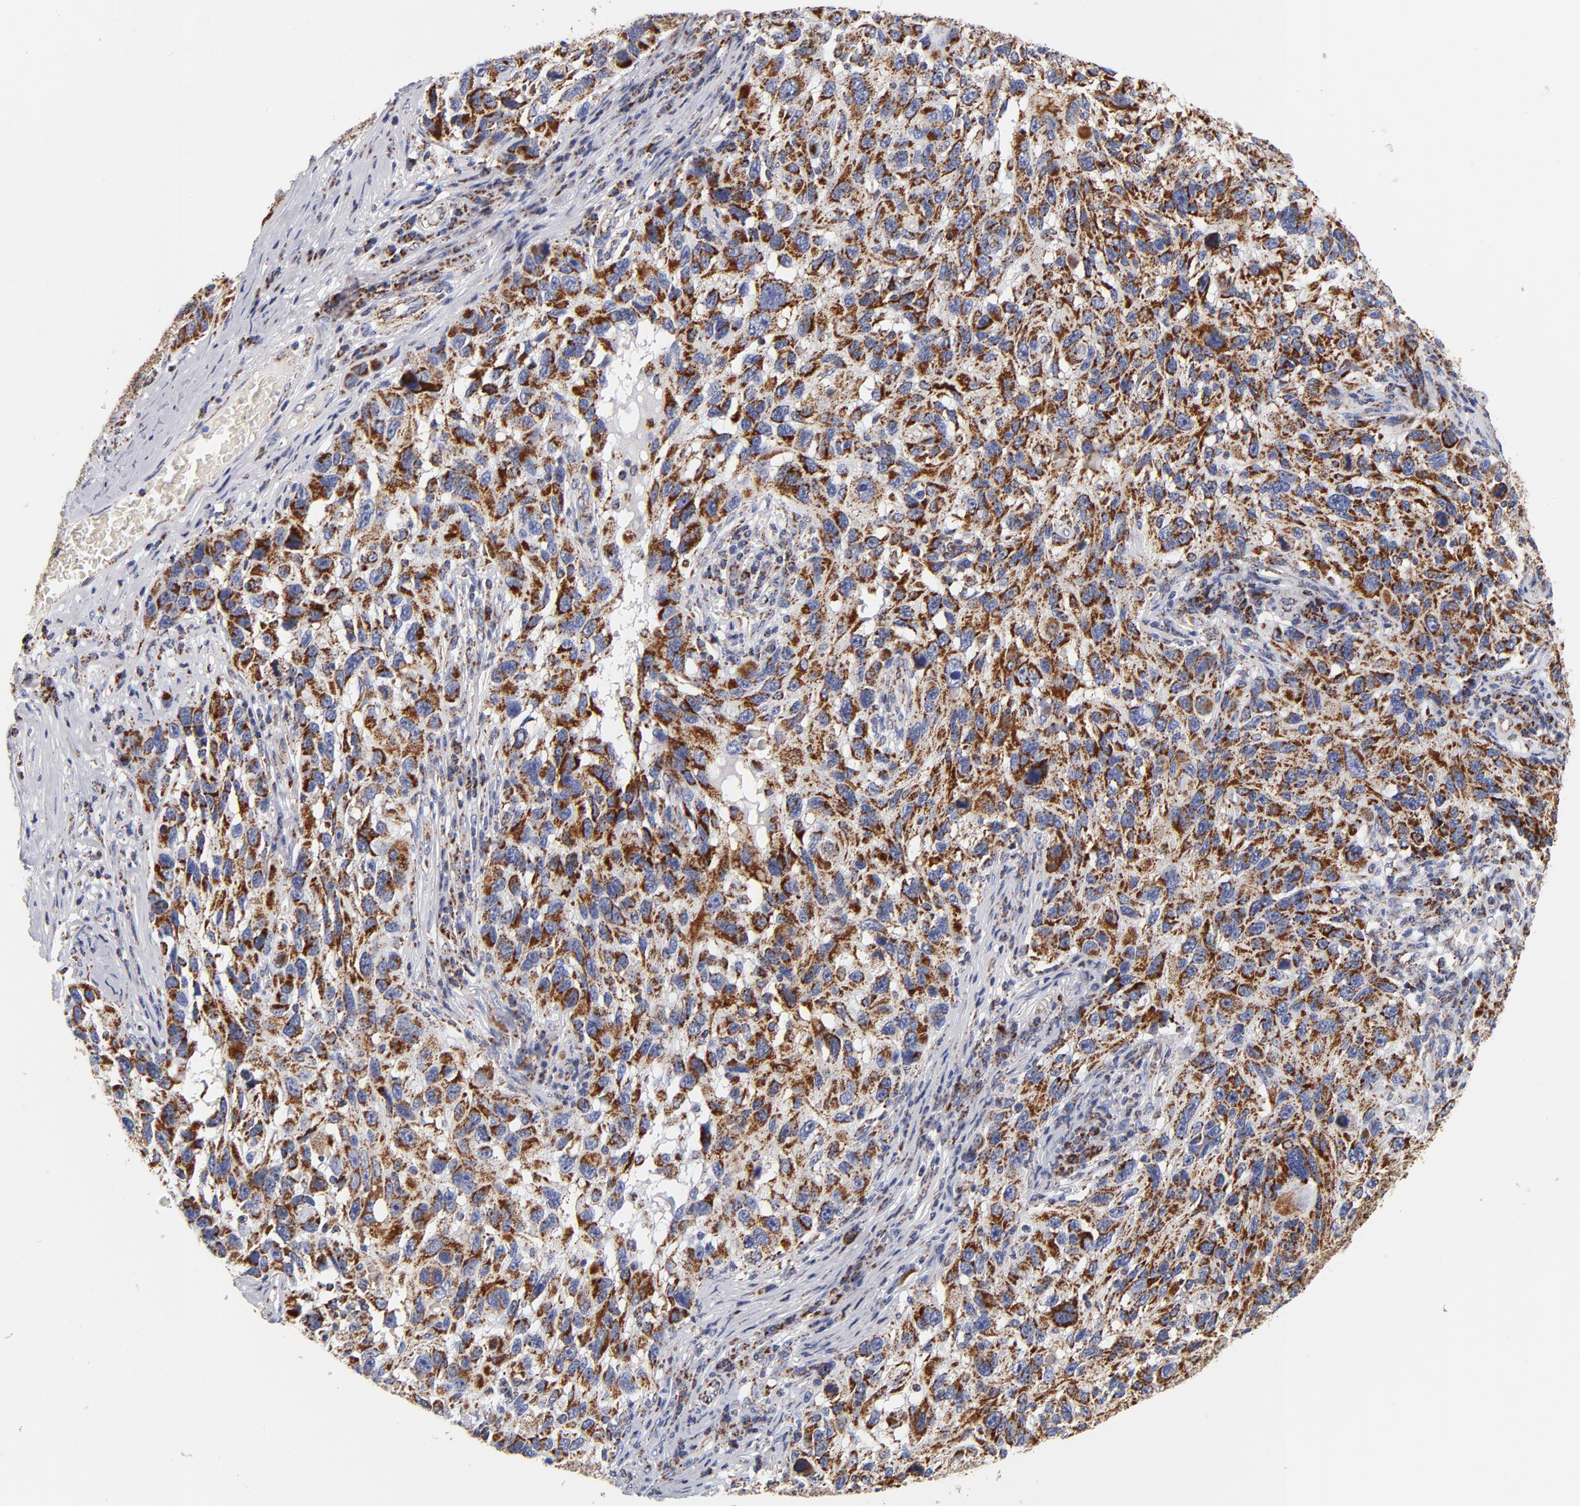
{"staining": {"intensity": "strong", "quantity": ">75%", "location": "cytoplasmic/membranous"}, "tissue": "melanoma", "cell_type": "Tumor cells", "image_type": "cancer", "snomed": [{"axis": "morphology", "description": "Malignant melanoma, NOS"}, {"axis": "topography", "description": "Skin"}], "caption": "Human melanoma stained with a brown dye shows strong cytoplasmic/membranous positive staining in approximately >75% of tumor cells.", "gene": "ECHS1", "patient": {"sex": "male", "age": 53}}